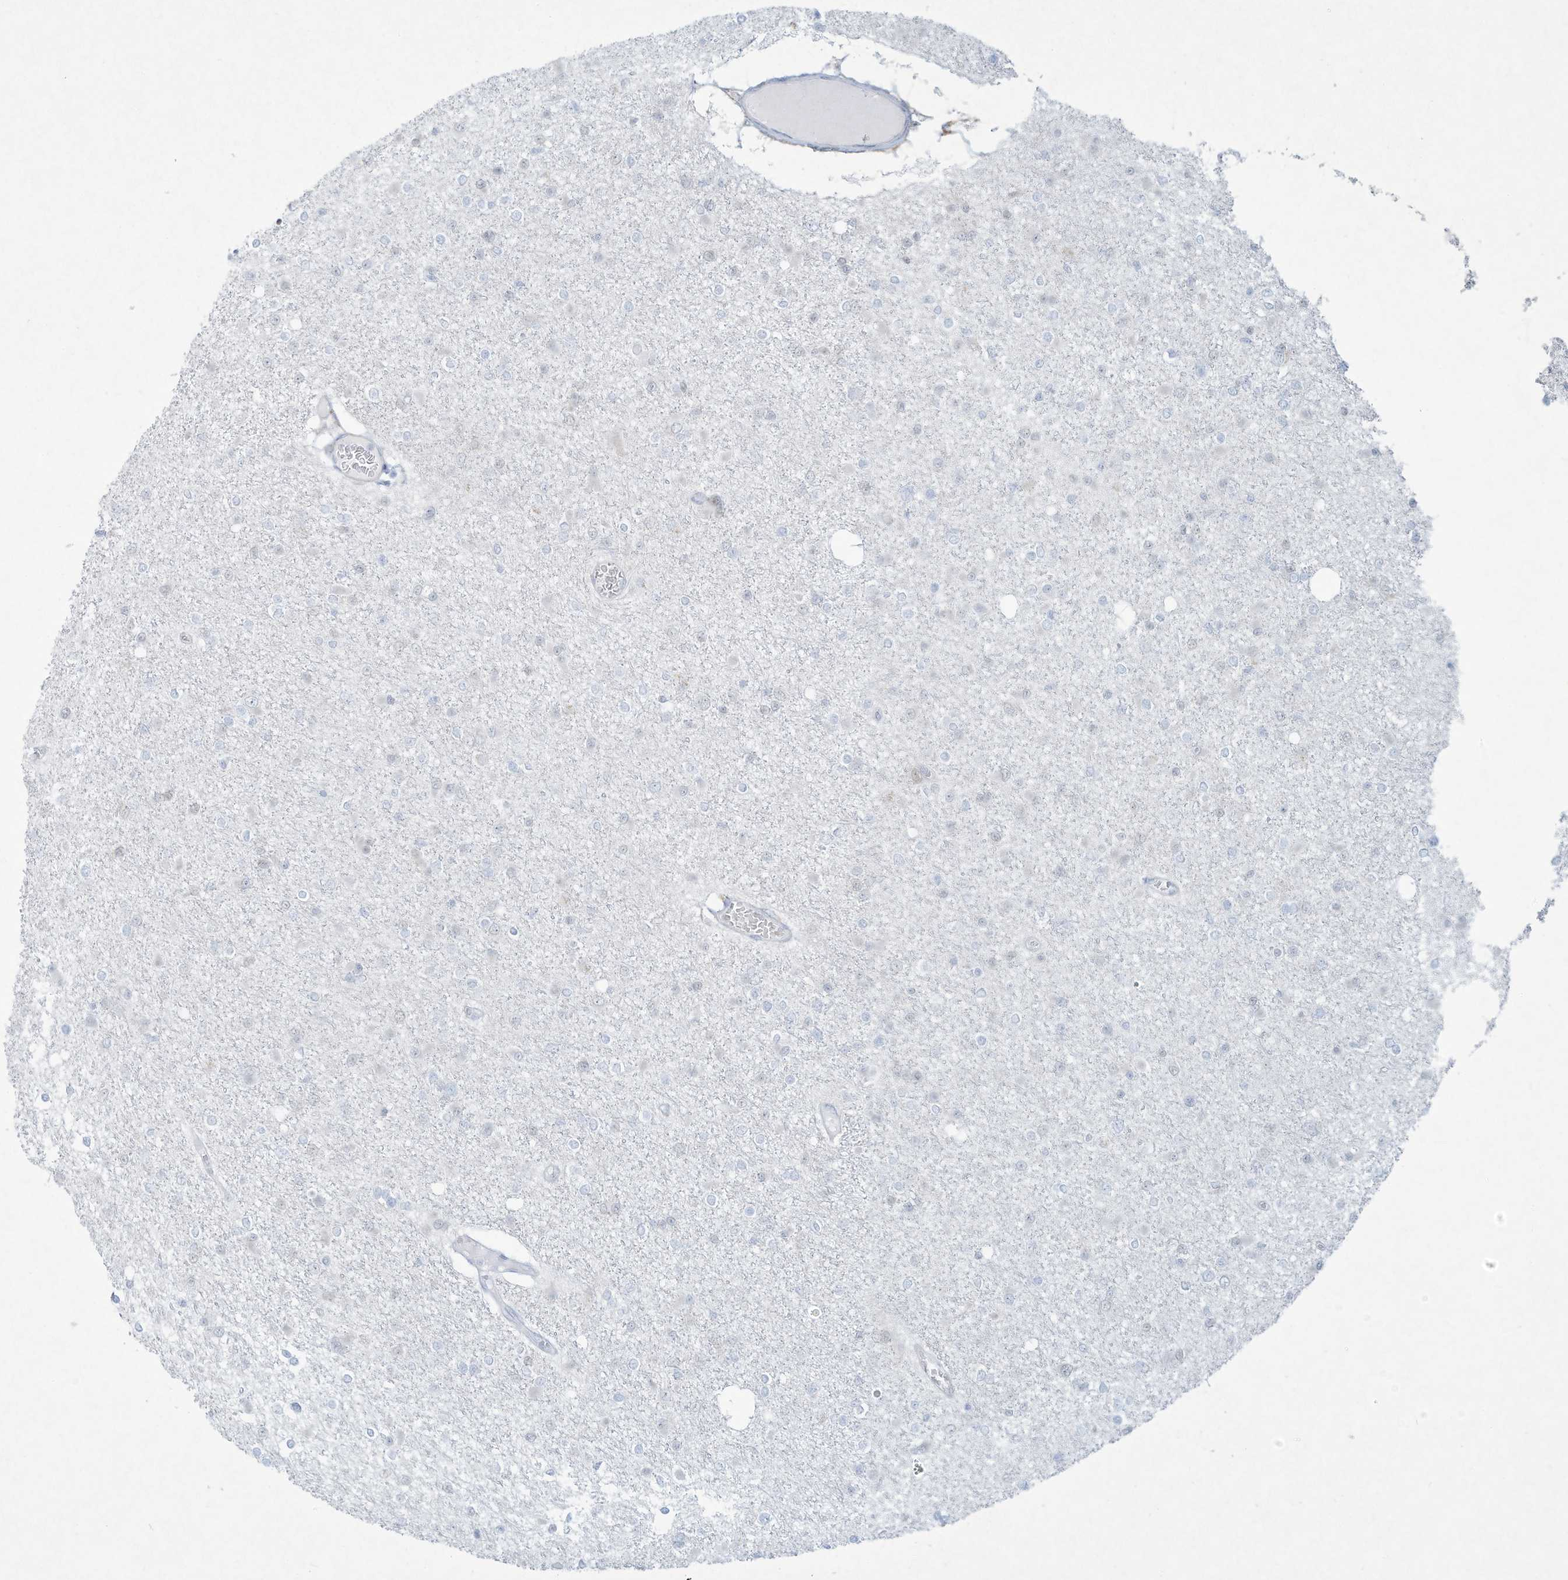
{"staining": {"intensity": "negative", "quantity": "none", "location": "none"}, "tissue": "glioma", "cell_type": "Tumor cells", "image_type": "cancer", "snomed": [{"axis": "morphology", "description": "Glioma, malignant, Low grade"}, {"axis": "topography", "description": "Brain"}], "caption": "This is an immunohistochemistry (IHC) image of malignant glioma (low-grade). There is no expression in tumor cells.", "gene": "PAX6", "patient": {"sex": "female", "age": 22}}